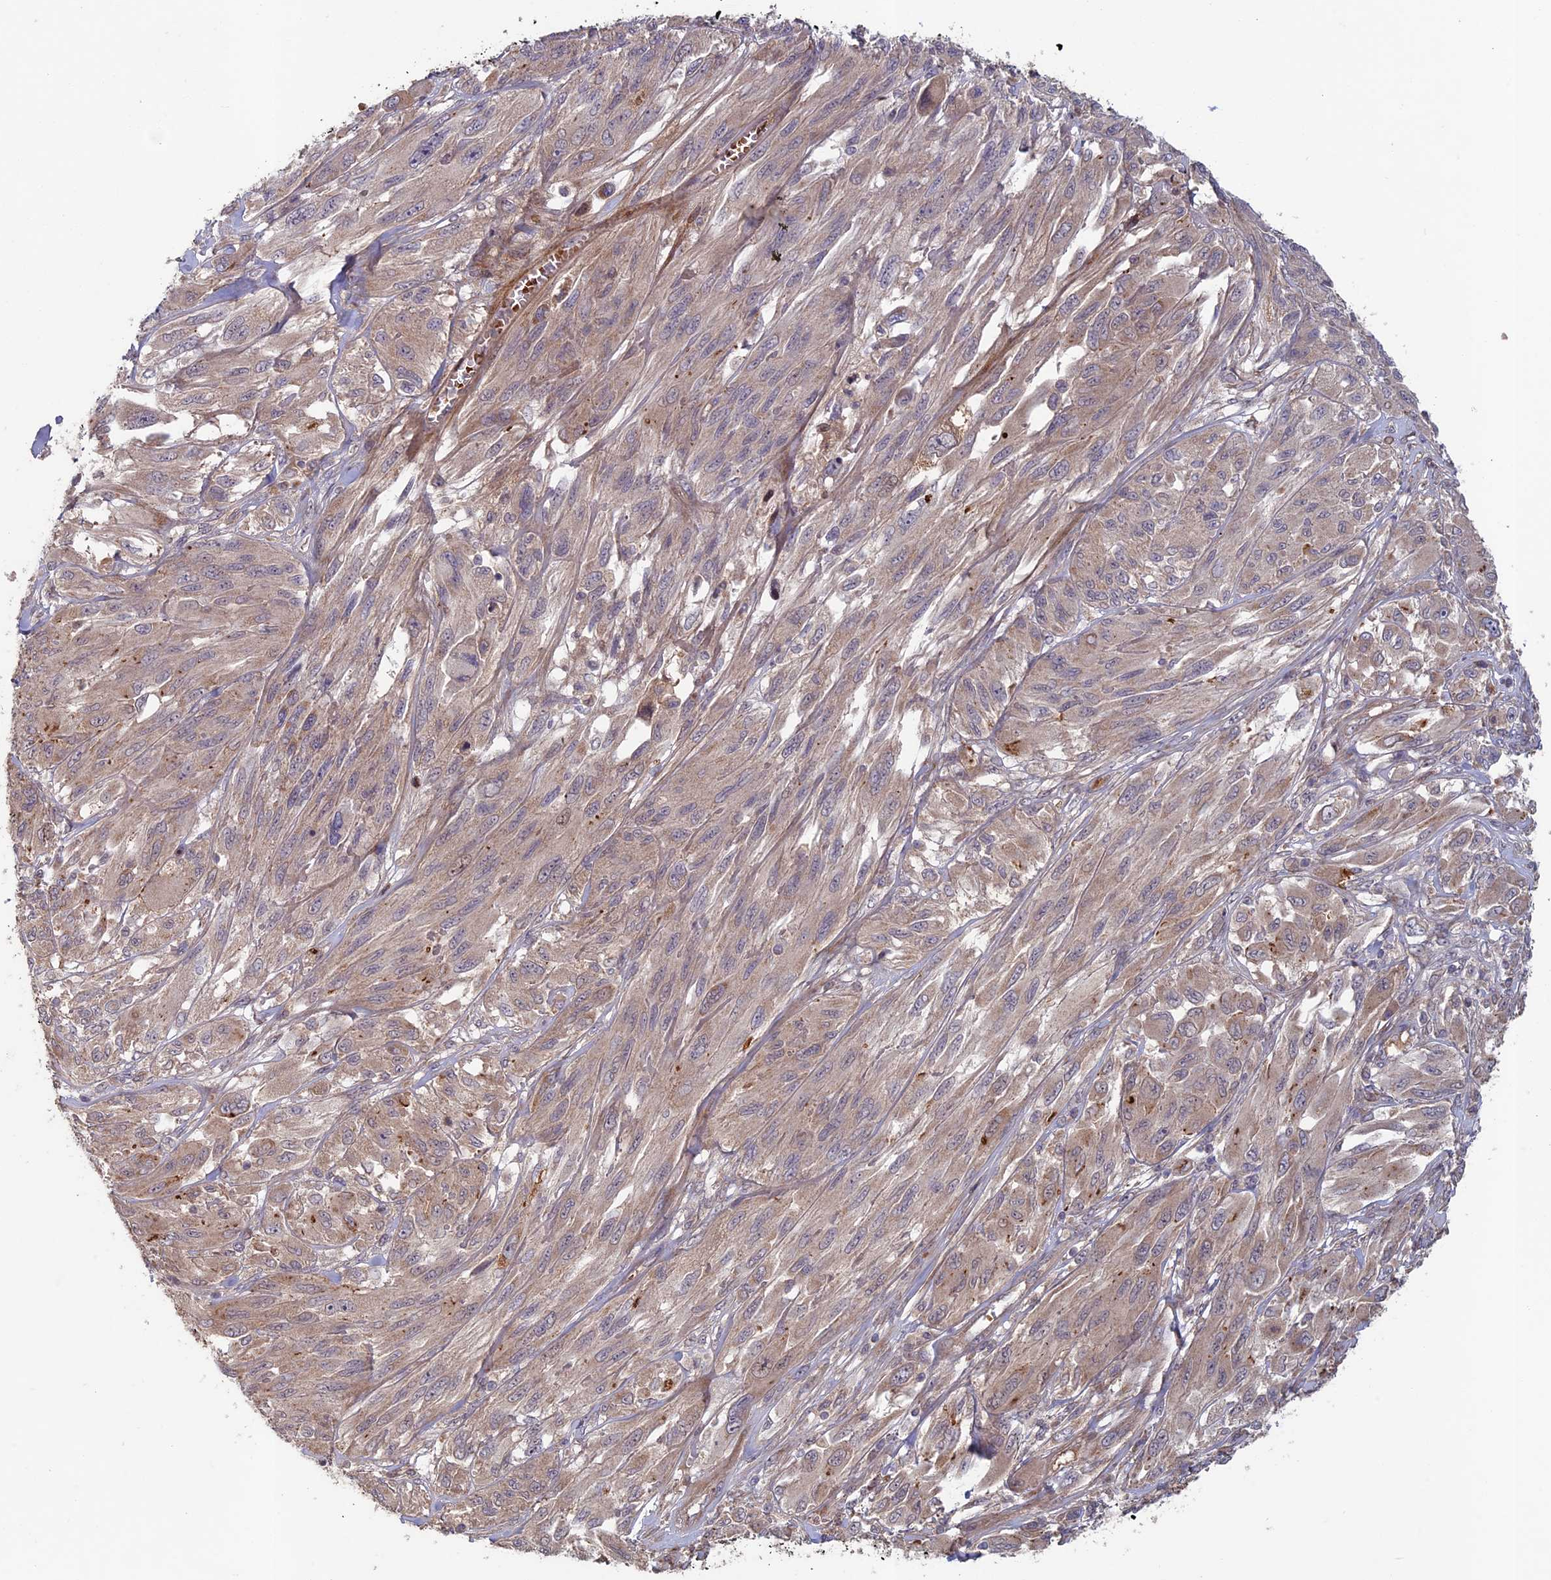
{"staining": {"intensity": "weak", "quantity": "25%-75%", "location": "cytoplasmic/membranous"}, "tissue": "melanoma", "cell_type": "Tumor cells", "image_type": "cancer", "snomed": [{"axis": "morphology", "description": "Malignant melanoma, NOS"}, {"axis": "topography", "description": "Skin"}], "caption": "Melanoma was stained to show a protein in brown. There is low levels of weak cytoplasmic/membranous staining in approximately 25%-75% of tumor cells.", "gene": "RCCD1", "patient": {"sex": "female", "age": 91}}